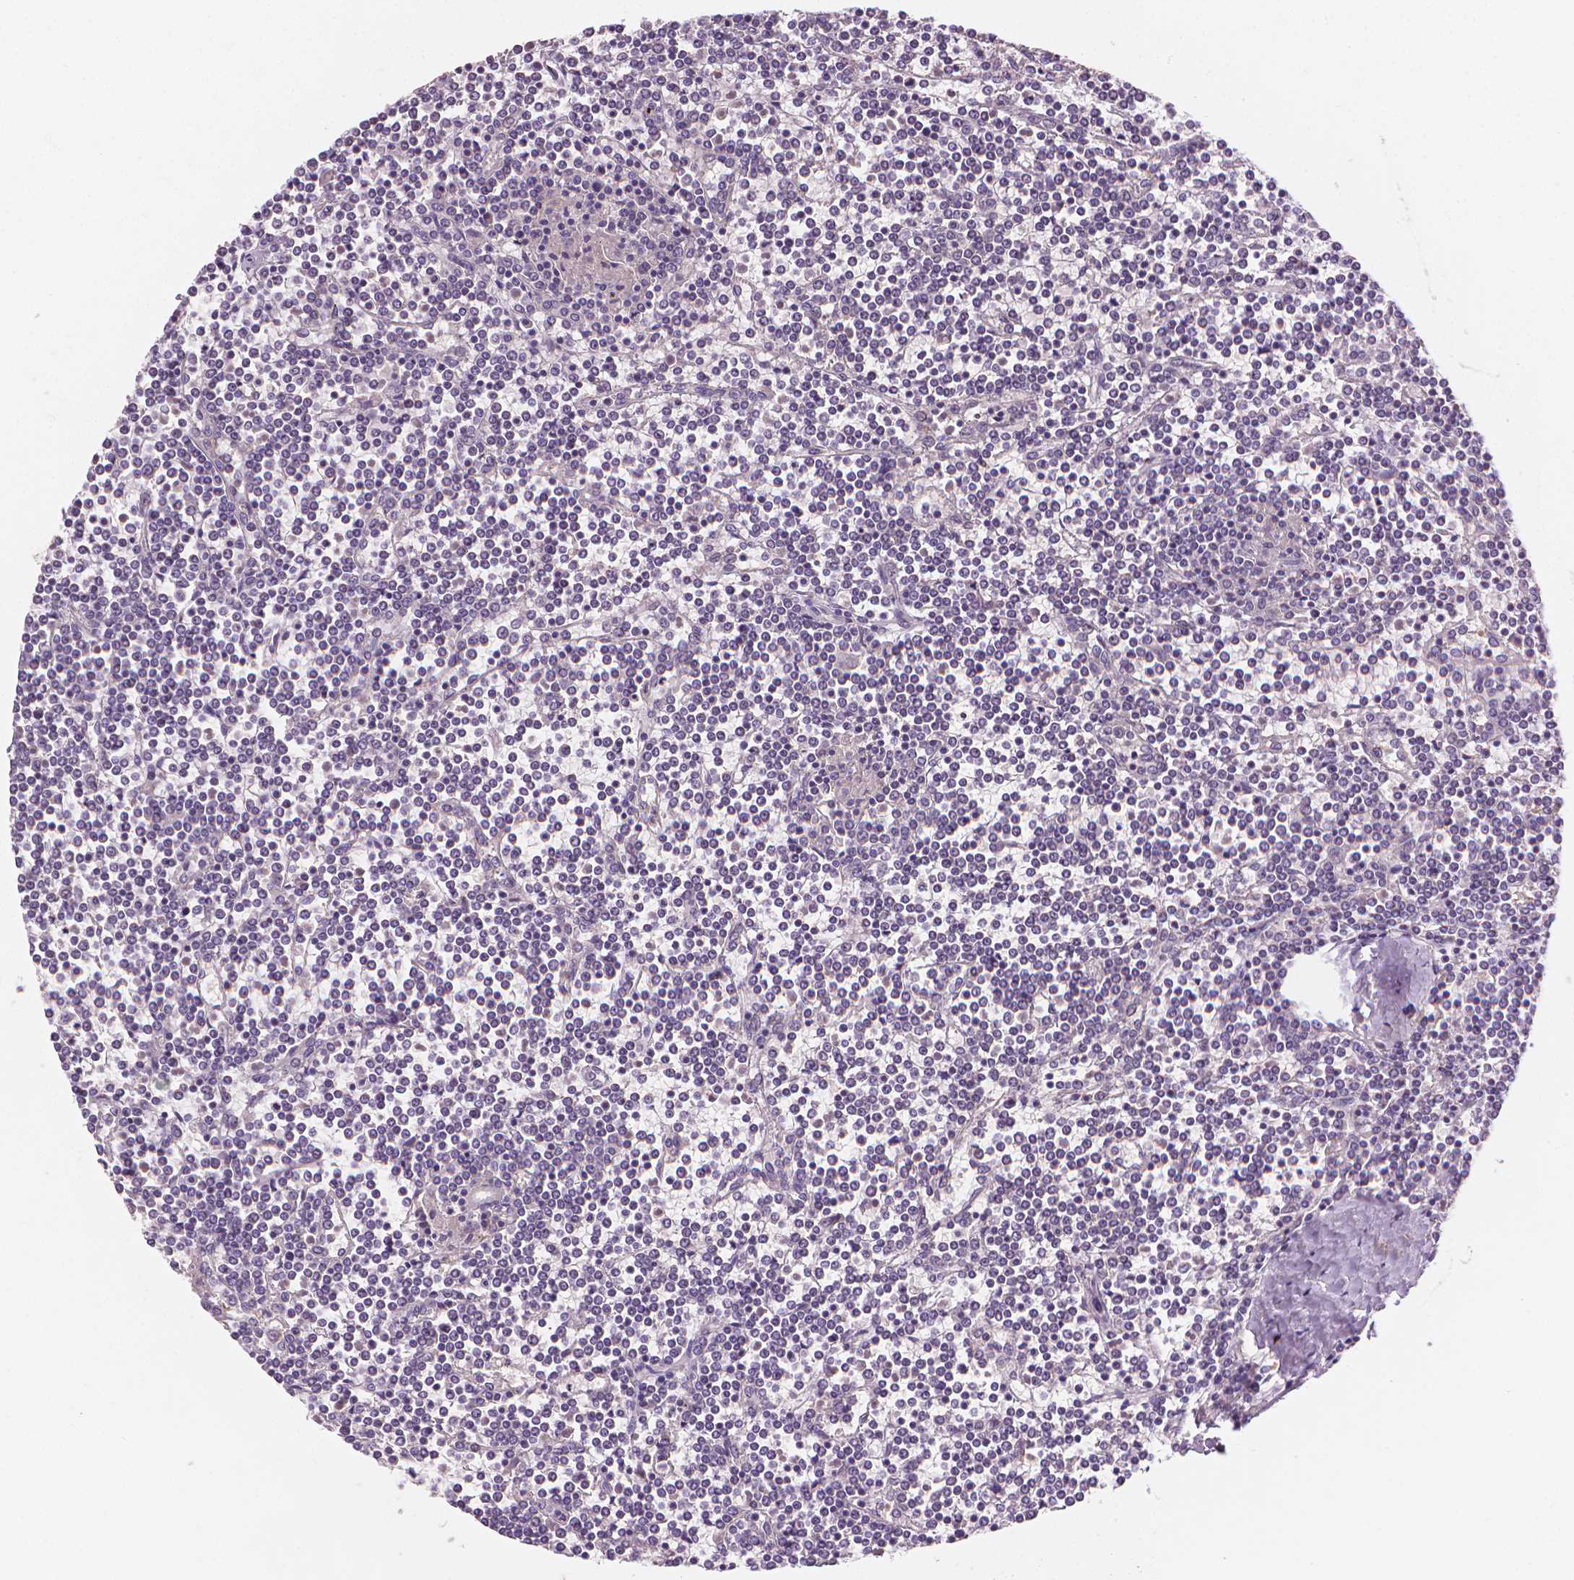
{"staining": {"intensity": "negative", "quantity": "none", "location": "none"}, "tissue": "lymphoma", "cell_type": "Tumor cells", "image_type": "cancer", "snomed": [{"axis": "morphology", "description": "Malignant lymphoma, non-Hodgkin's type, Low grade"}, {"axis": "topography", "description": "Spleen"}], "caption": "Lymphoma stained for a protein using immunohistochemistry (IHC) shows no positivity tumor cells.", "gene": "FASN", "patient": {"sex": "female", "age": 19}}